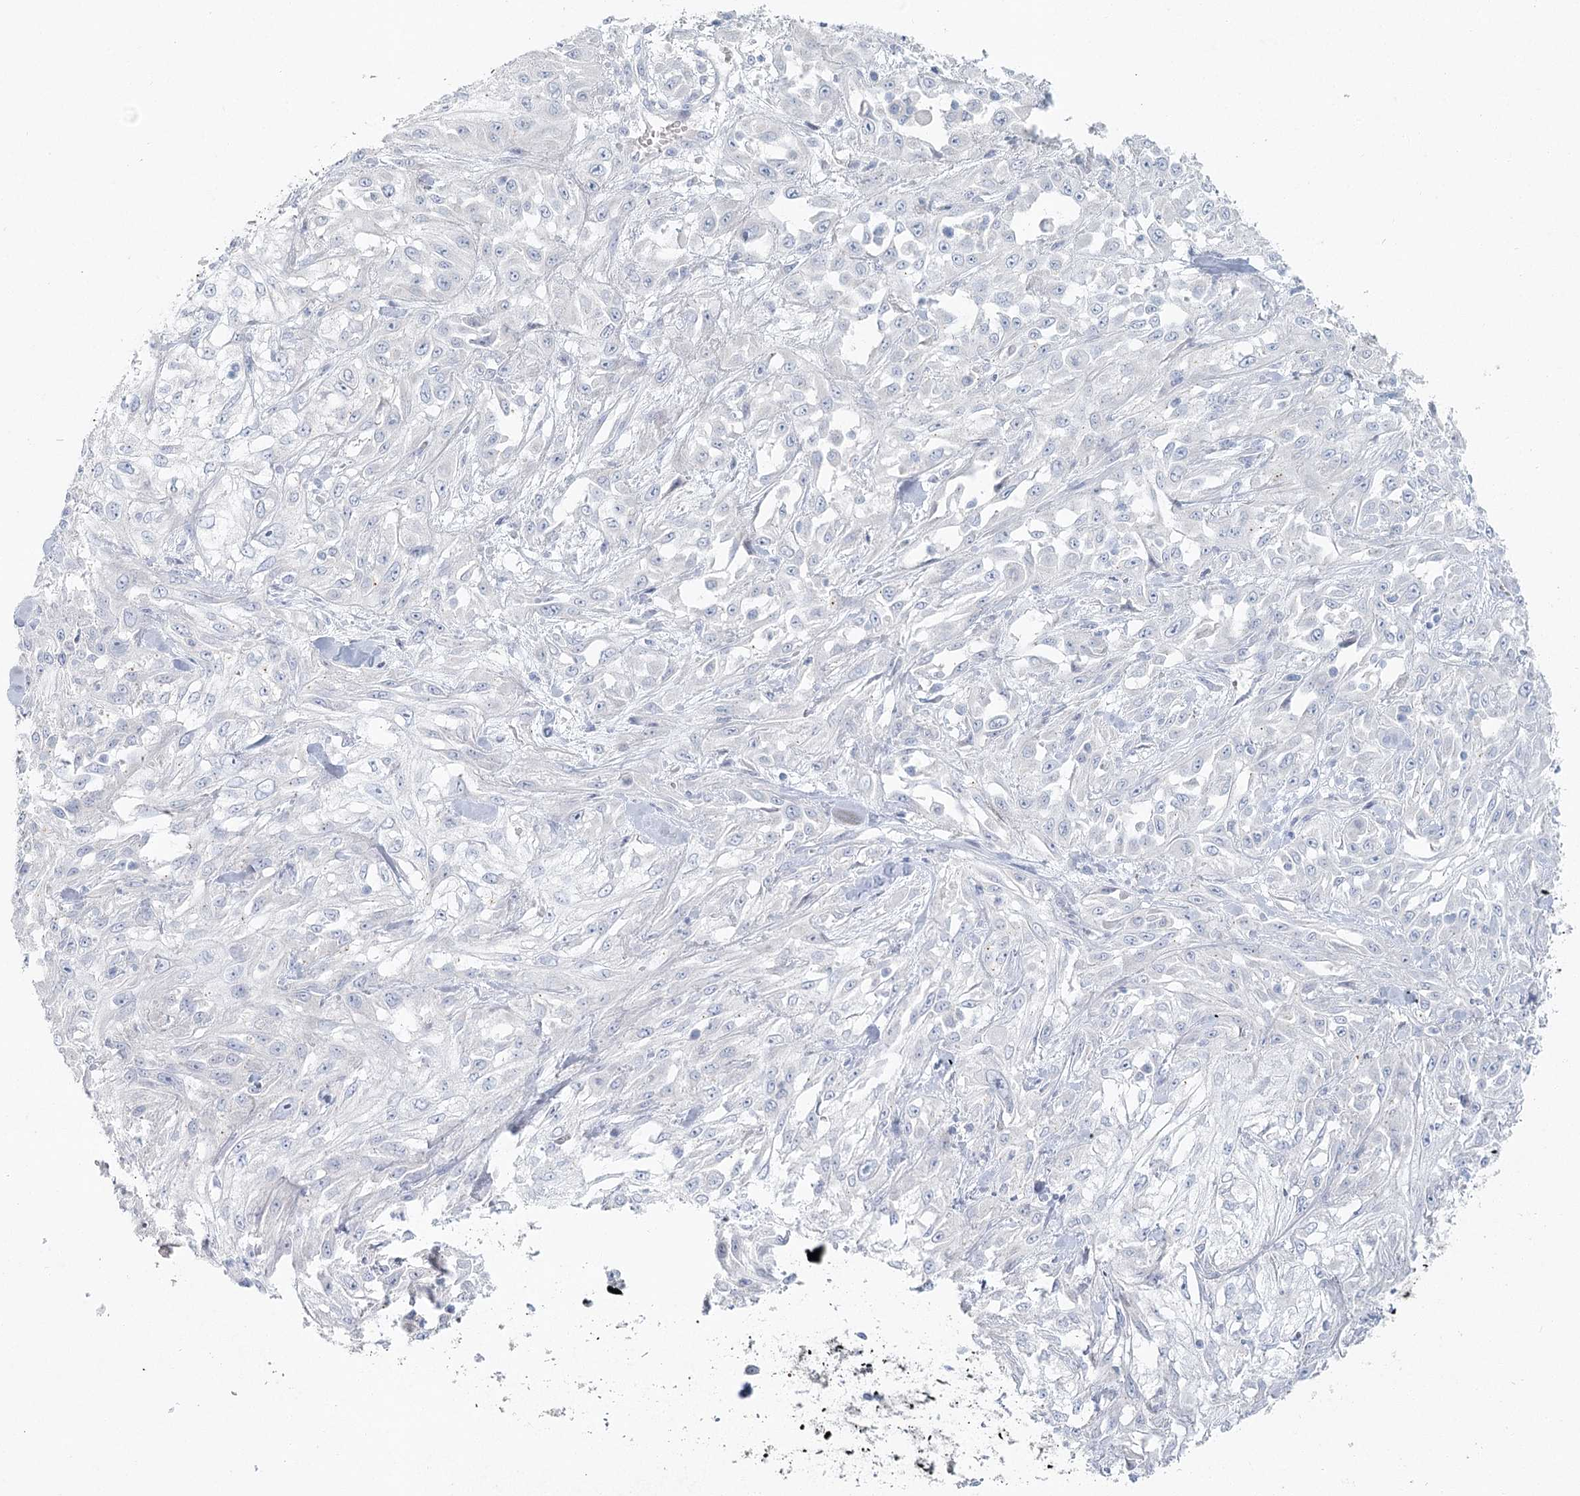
{"staining": {"intensity": "negative", "quantity": "none", "location": "none"}, "tissue": "skin cancer", "cell_type": "Tumor cells", "image_type": "cancer", "snomed": [{"axis": "morphology", "description": "Squamous cell carcinoma, NOS"}, {"axis": "morphology", "description": "Squamous cell carcinoma, metastatic, NOS"}, {"axis": "topography", "description": "Skin"}, {"axis": "topography", "description": "Lymph node"}], "caption": "IHC of squamous cell carcinoma (skin) shows no staining in tumor cells.", "gene": "LRP2BP", "patient": {"sex": "male", "age": 75}}